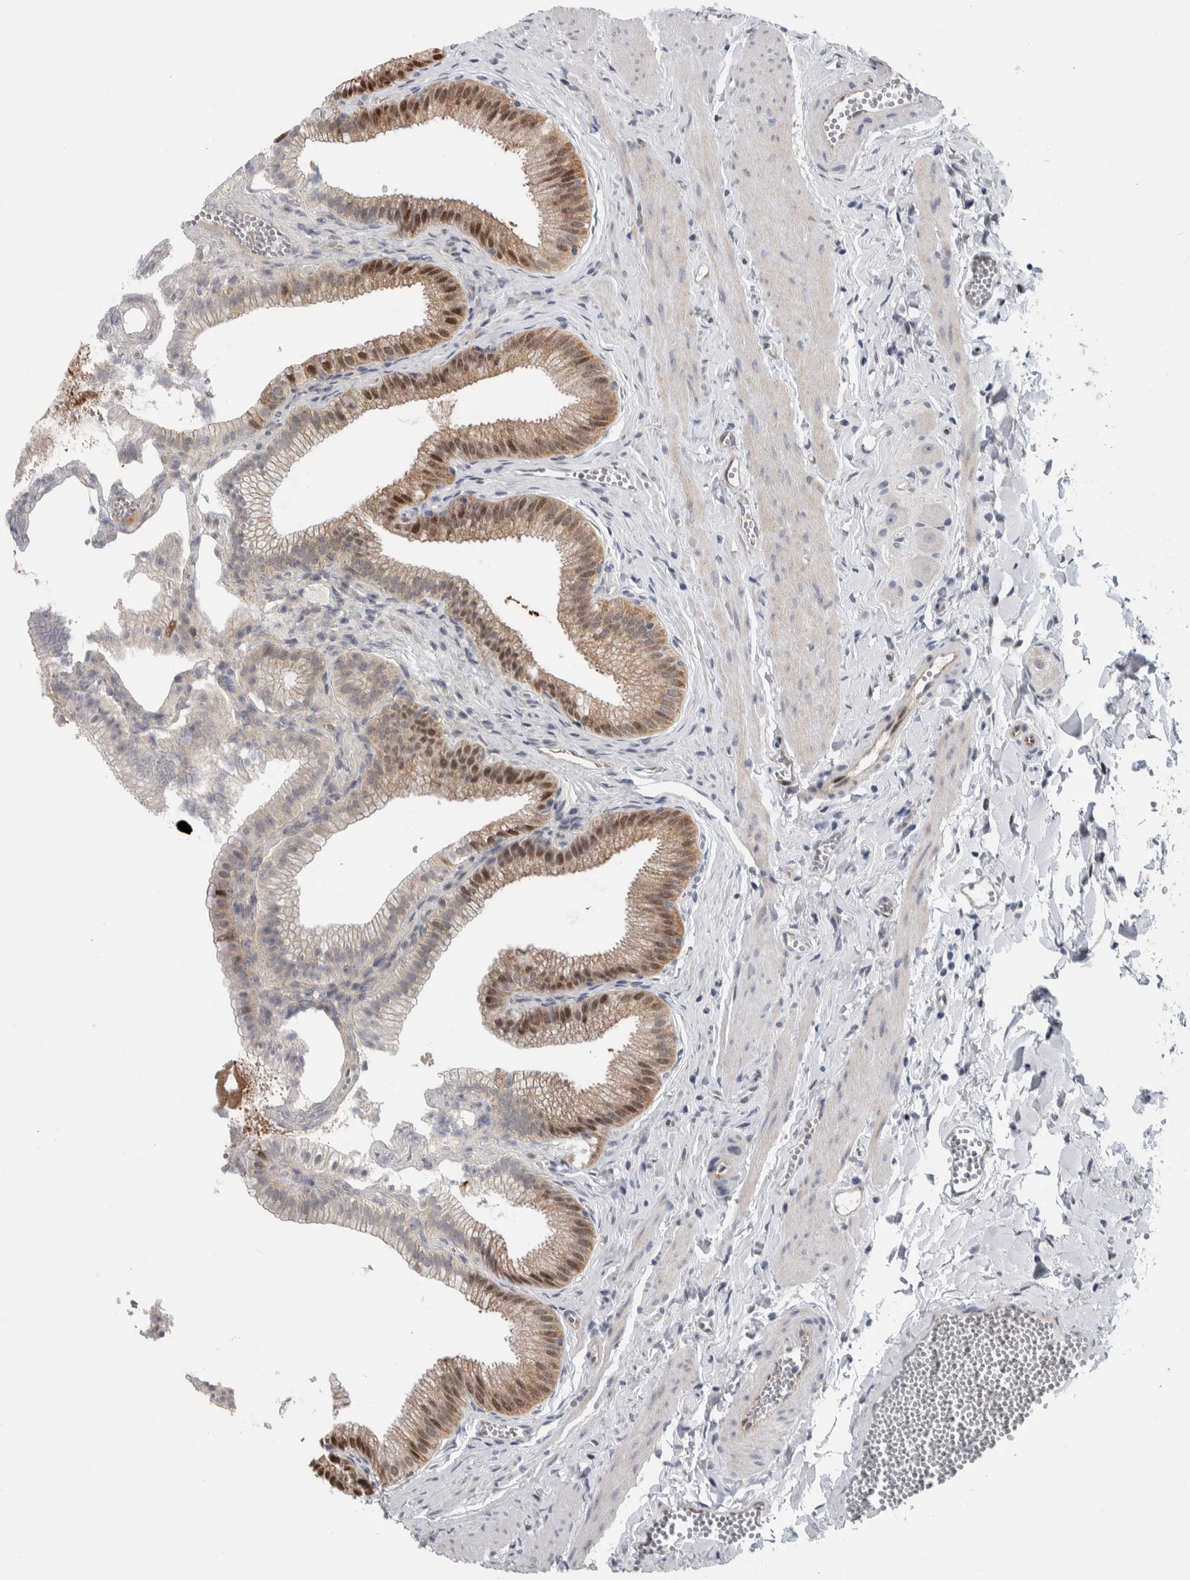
{"staining": {"intensity": "strong", "quantity": "25%-75%", "location": "cytoplasmic/membranous,nuclear"}, "tissue": "gallbladder", "cell_type": "Glandular cells", "image_type": "normal", "snomed": [{"axis": "morphology", "description": "Normal tissue, NOS"}, {"axis": "topography", "description": "Gallbladder"}], "caption": "Gallbladder stained with DAB IHC exhibits high levels of strong cytoplasmic/membranous,nuclear positivity in approximately 25%-75% of glandular cells. (DAB = brown stain, brightfield microscopy at high magnification).", "gene": "PTPA", "patient": {"sex": "male", "age": 38}}